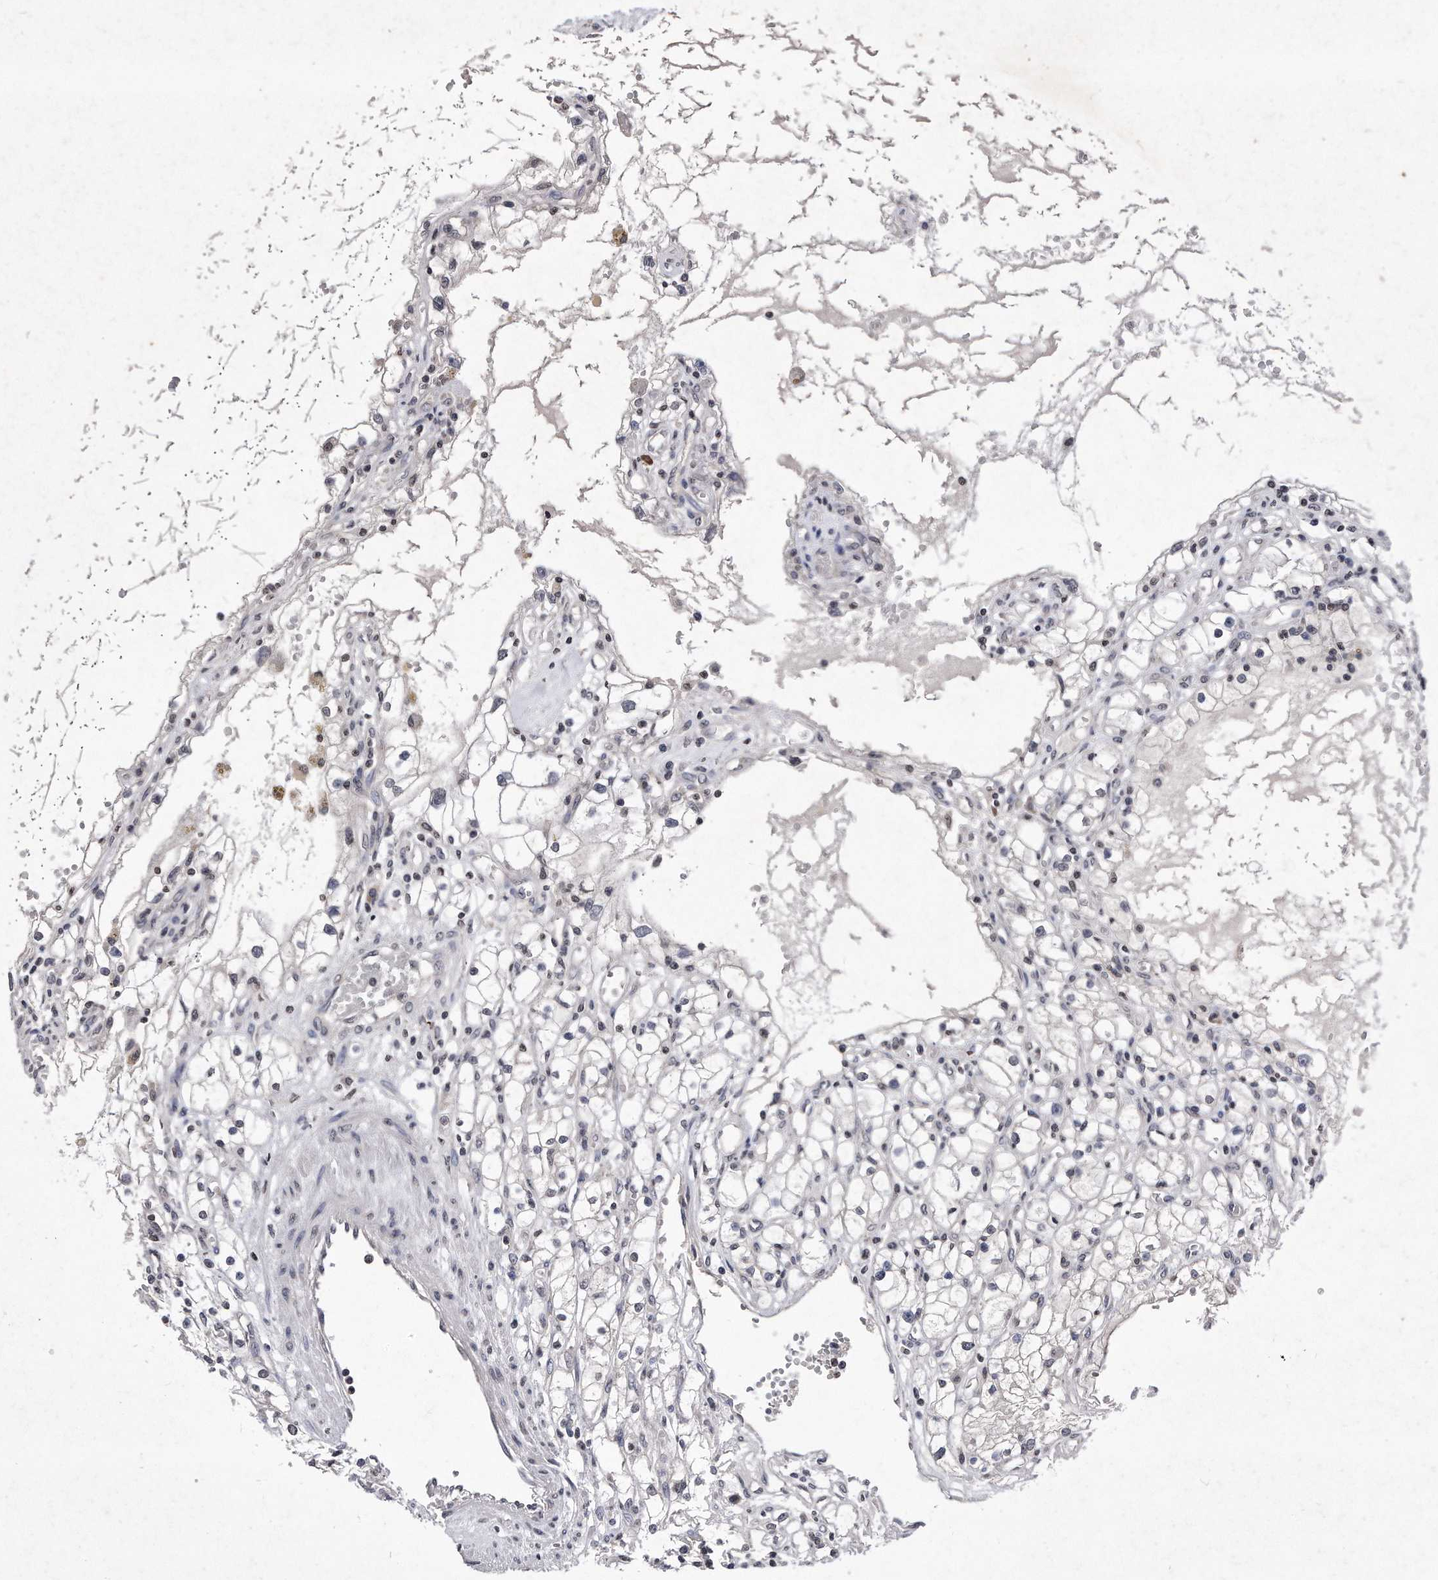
{"staining": {"intensity": "negative", "quantity": "none", "location": "none"}, "tissue": "renal cancer", "cell_type": "Tumor cells", "image_type": "cancer", "snomed": [{"axis": "morphology", "description": "Adenocarcinoma, NOS"}, {"axis": "topography", "description": "Kidney"}], "caption": "An image of renal cancer (adenocarcinoma) stained for a protein reveals no brown staining in tumor cells.", "gene": "DAB1", "patient": {"sex": "male", "age": 56}}